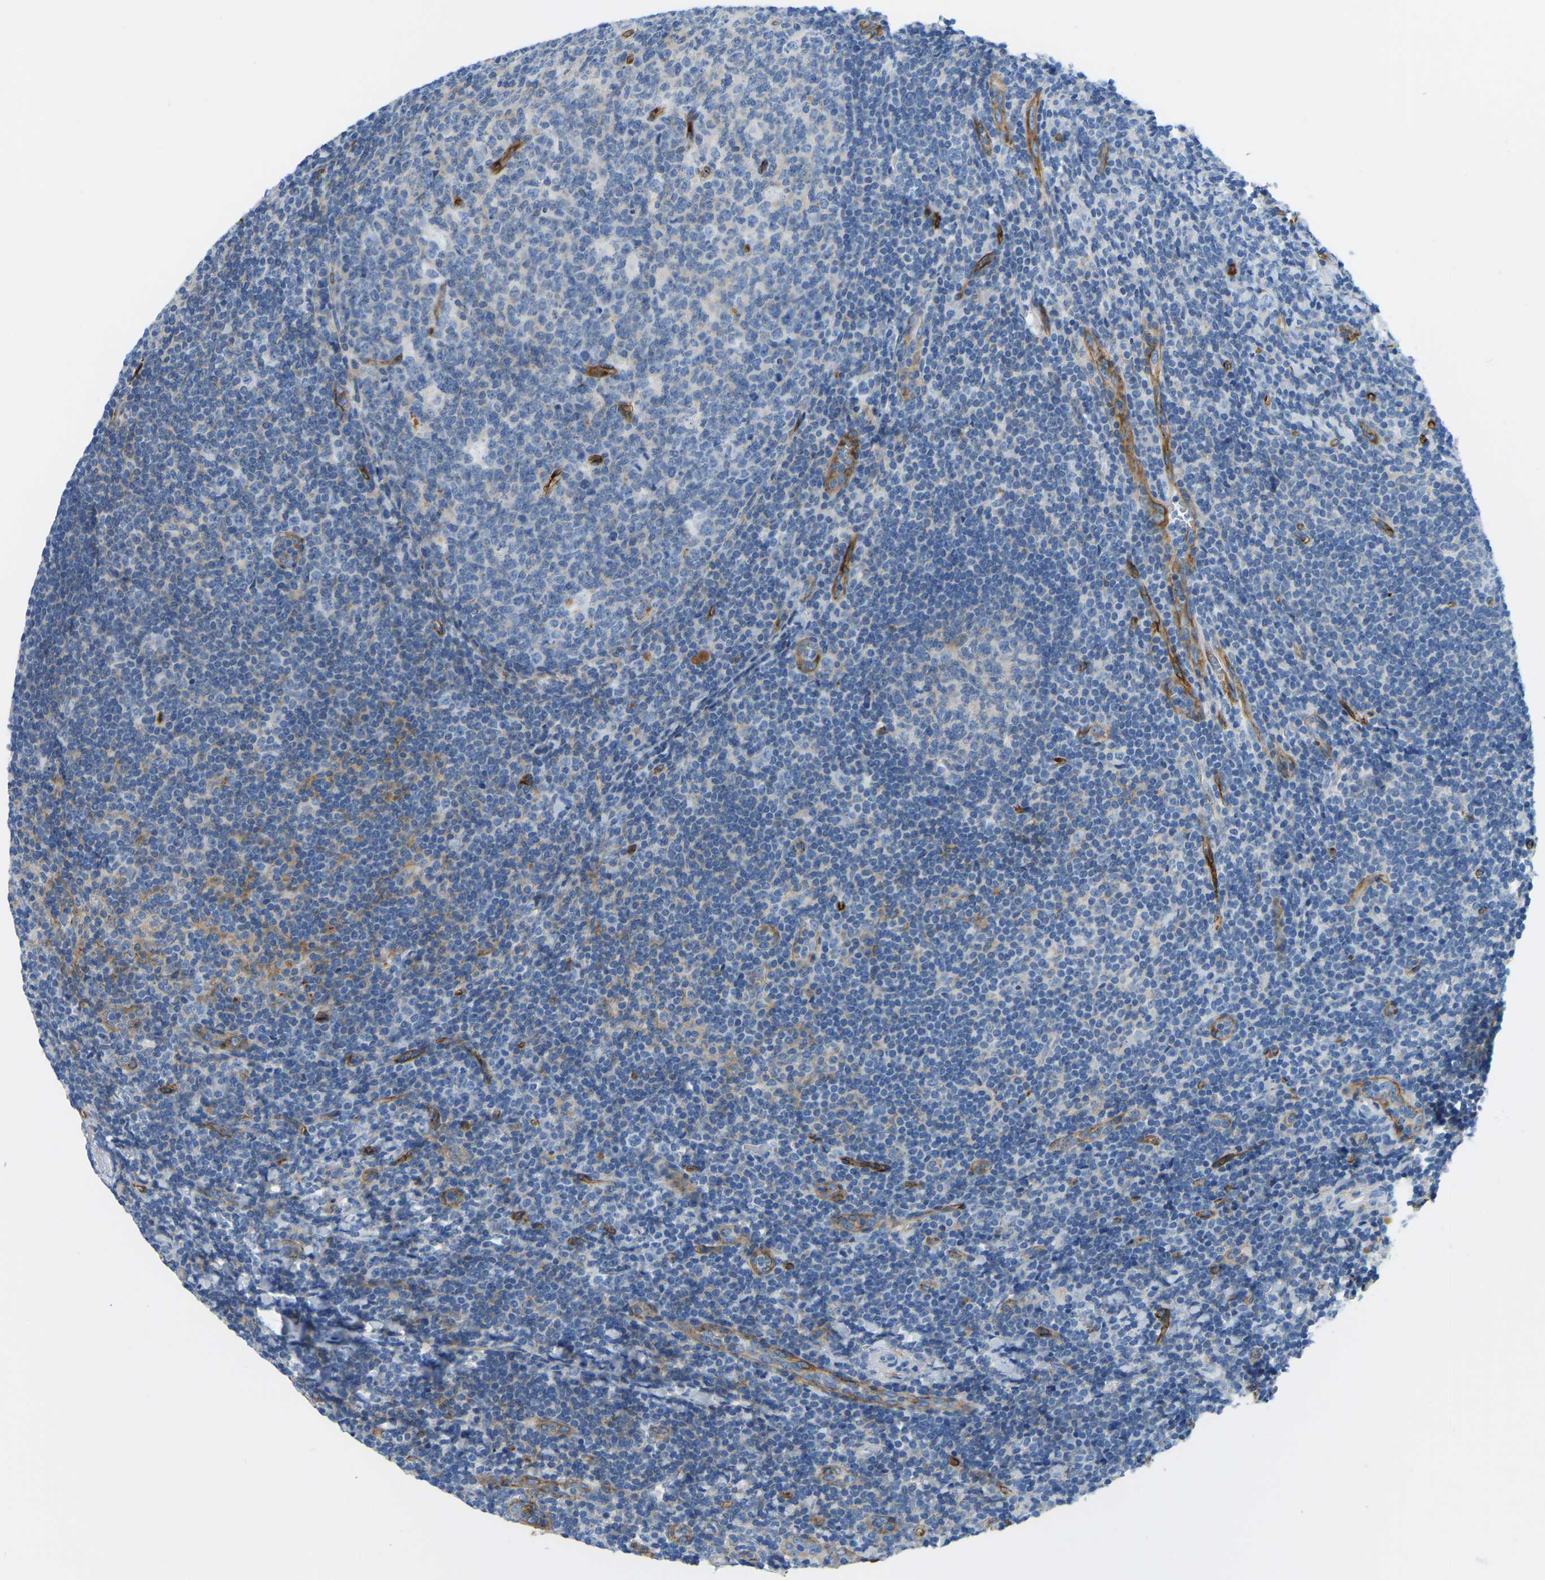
{"staining": {"intensity": "negative", "quantity": "none", "location": "none"}, "tissue": "tonsil", "cell_type": "Germinal center cells", "image_type": "normal", "snomed": [{"axis": "morphology", "description": "Normal tissue, NOS"}, {"axis": "topography", "description": "Tonsil"}], "caption": "The immunohistochemistry micrograph has no significant expression in germinal center cells of tonsil. (DAB (3,3'-diaminobenzidine) IHC, high magnification).", "gene": "COL15A1", "patient": {"sex": "male", "age": 37}}